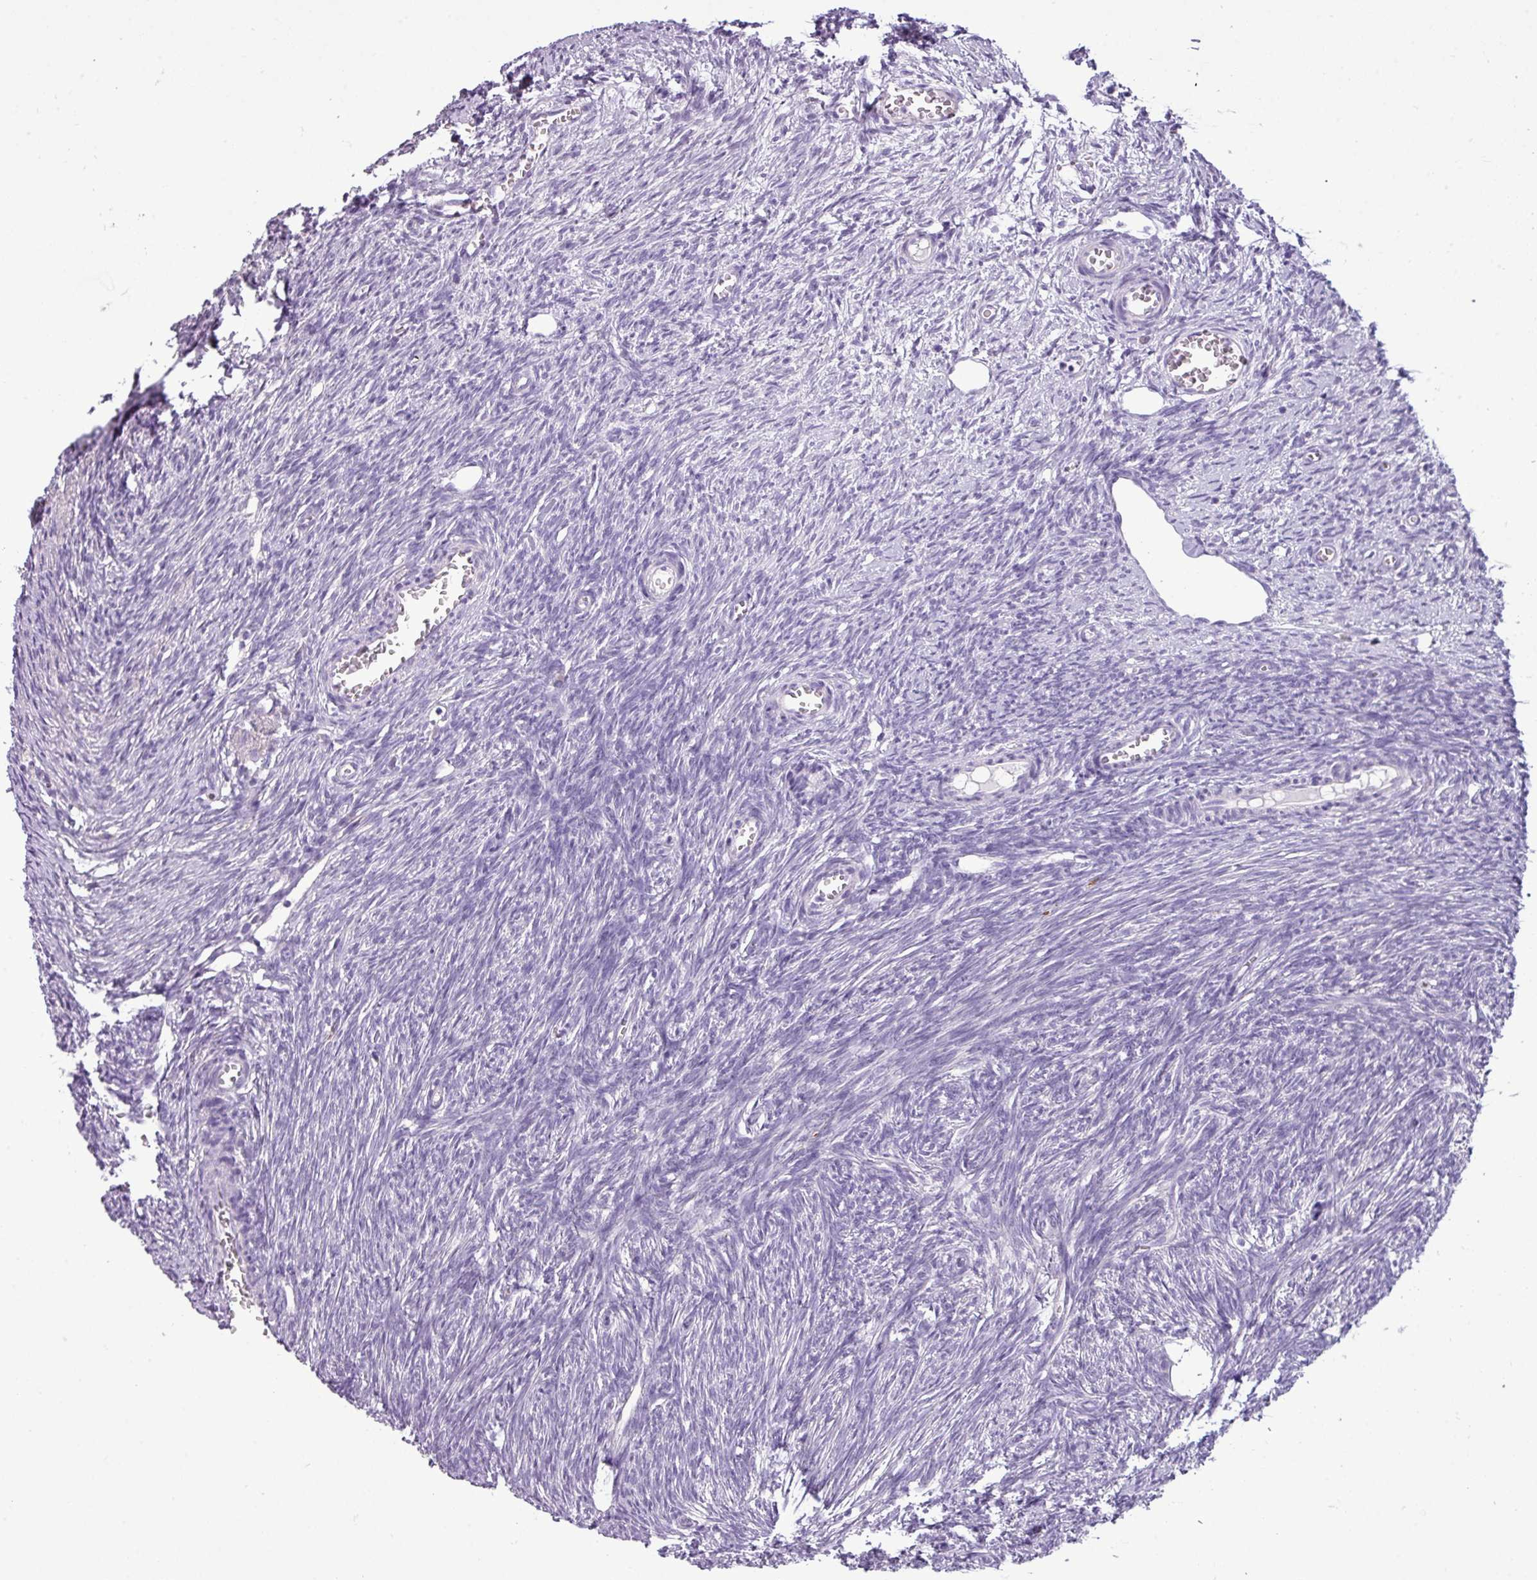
{"staining": {"intensity": "negative", "quantity": "none", "location": "none"}, "tissue": "ovary", "cell_type": "Follicle cells", "image_type": "normal", "snomed": [{"axis": "morphology", "description": "Normal tissue, NOS"}, {"axis": "topography", "description": "Ovary"}], "caption": "IHC histopathology image of normal ovary: ovary stained with DAB (3,3'-diaminobenzidine) displays no significant protein positivity in follicle cells.", "gene": "DNAAF9", "patient": {"sex": "female", "age": 44}}